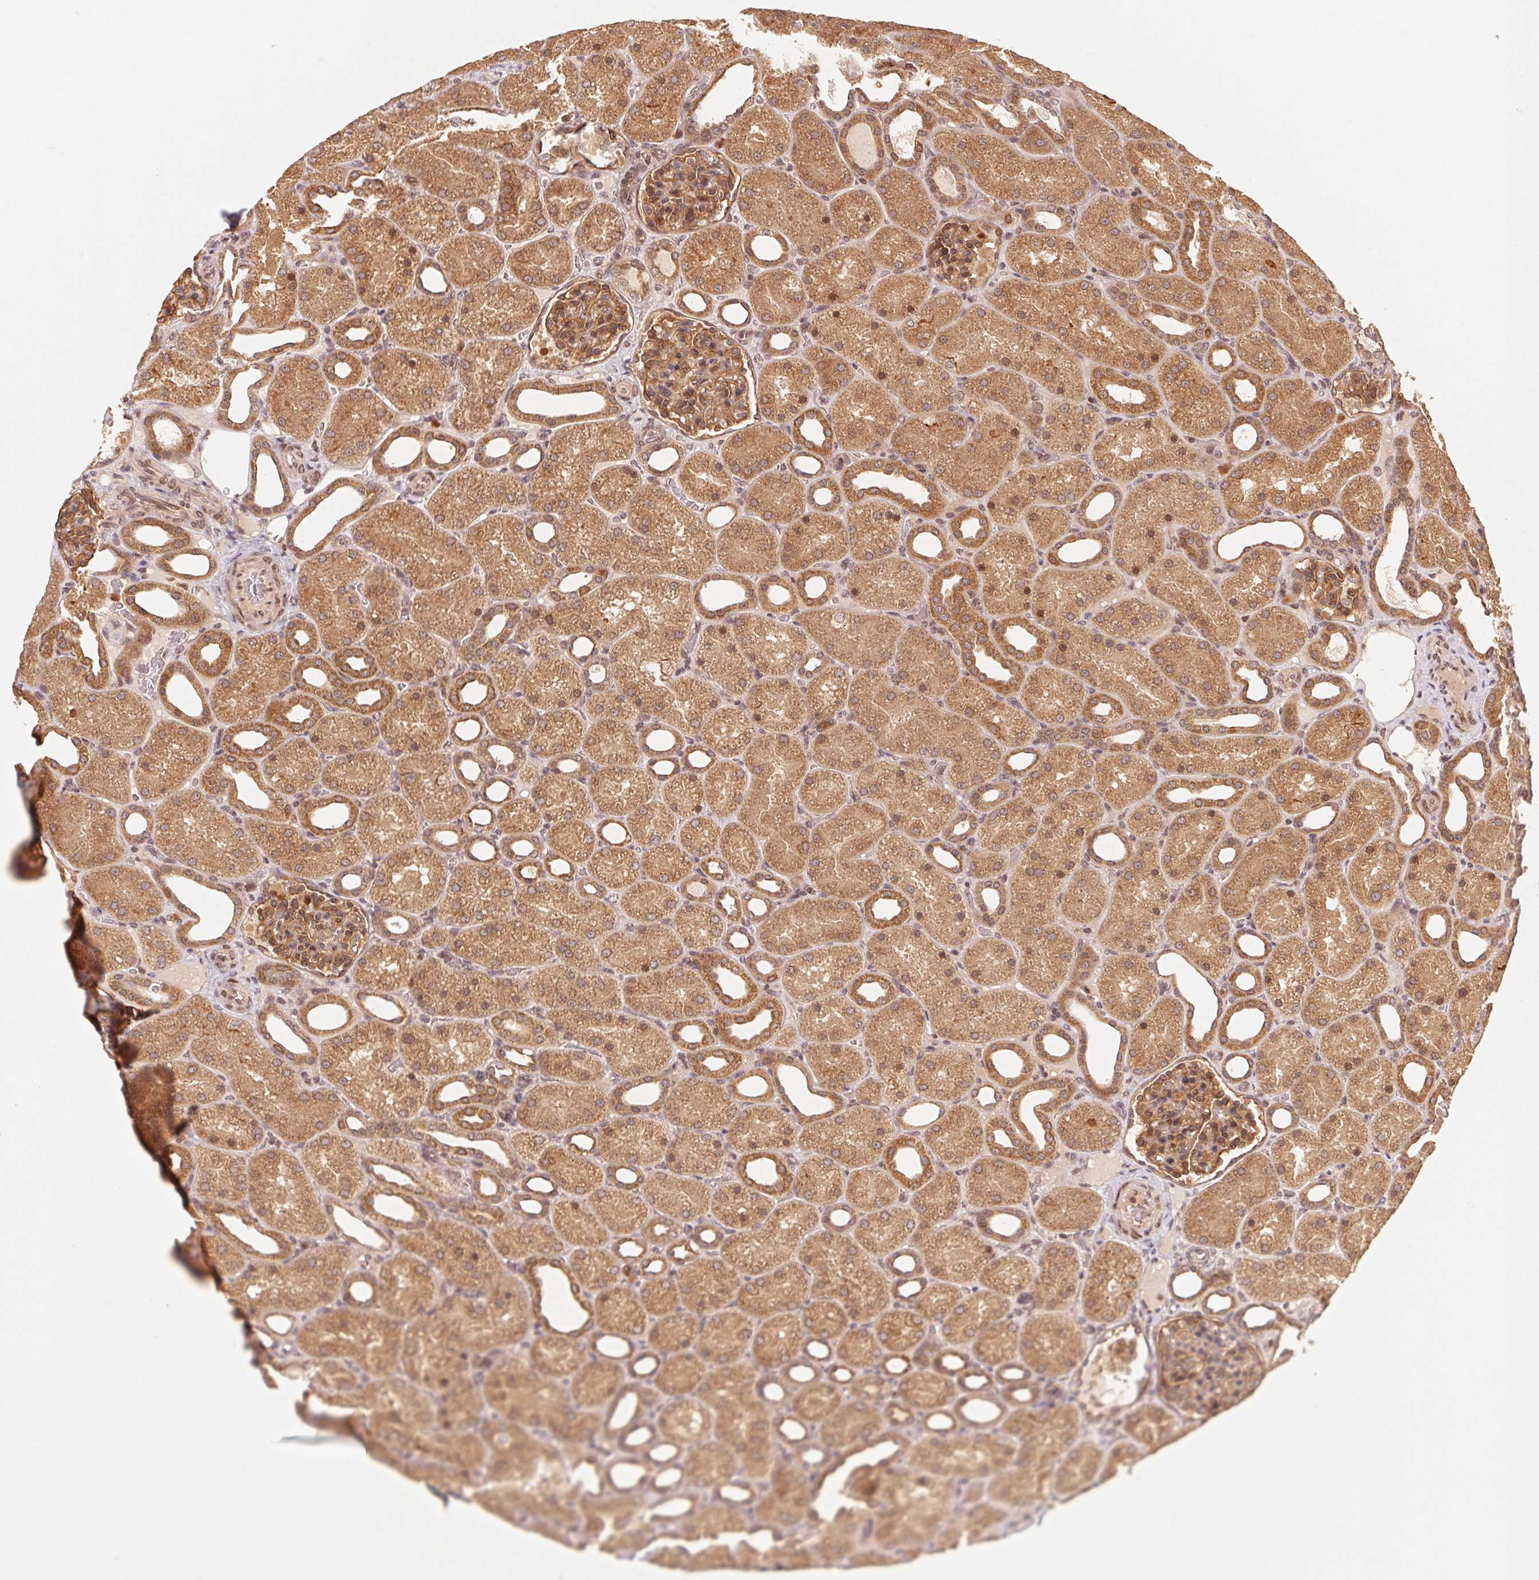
{"staining": {"intensity": "moderate", "quantity": "25%-75%", "location": "cytoplasmic/membranous,nuclear"}, "tissue": "kidney", "cell_type": "Cells in glomeruli", "image_type": "normal", "snomed": [{"axis": "morphology", "description": "Normal tissue, NOS"}, {"axis": "topography", "description": "Kidney"}], "caption": "Protein staining of normal kidney demonstrates moderate cytoplasmic/membranous,nuclear staining in approximately 25%-75% of cells in glomeruli. The staining was performed using DAB, with brown indicating positive protein expression. Nuclei are stained blue with hematoxylin.", "gene": "CCDC102B", "patient": {"sex": "male", "age": 2}}